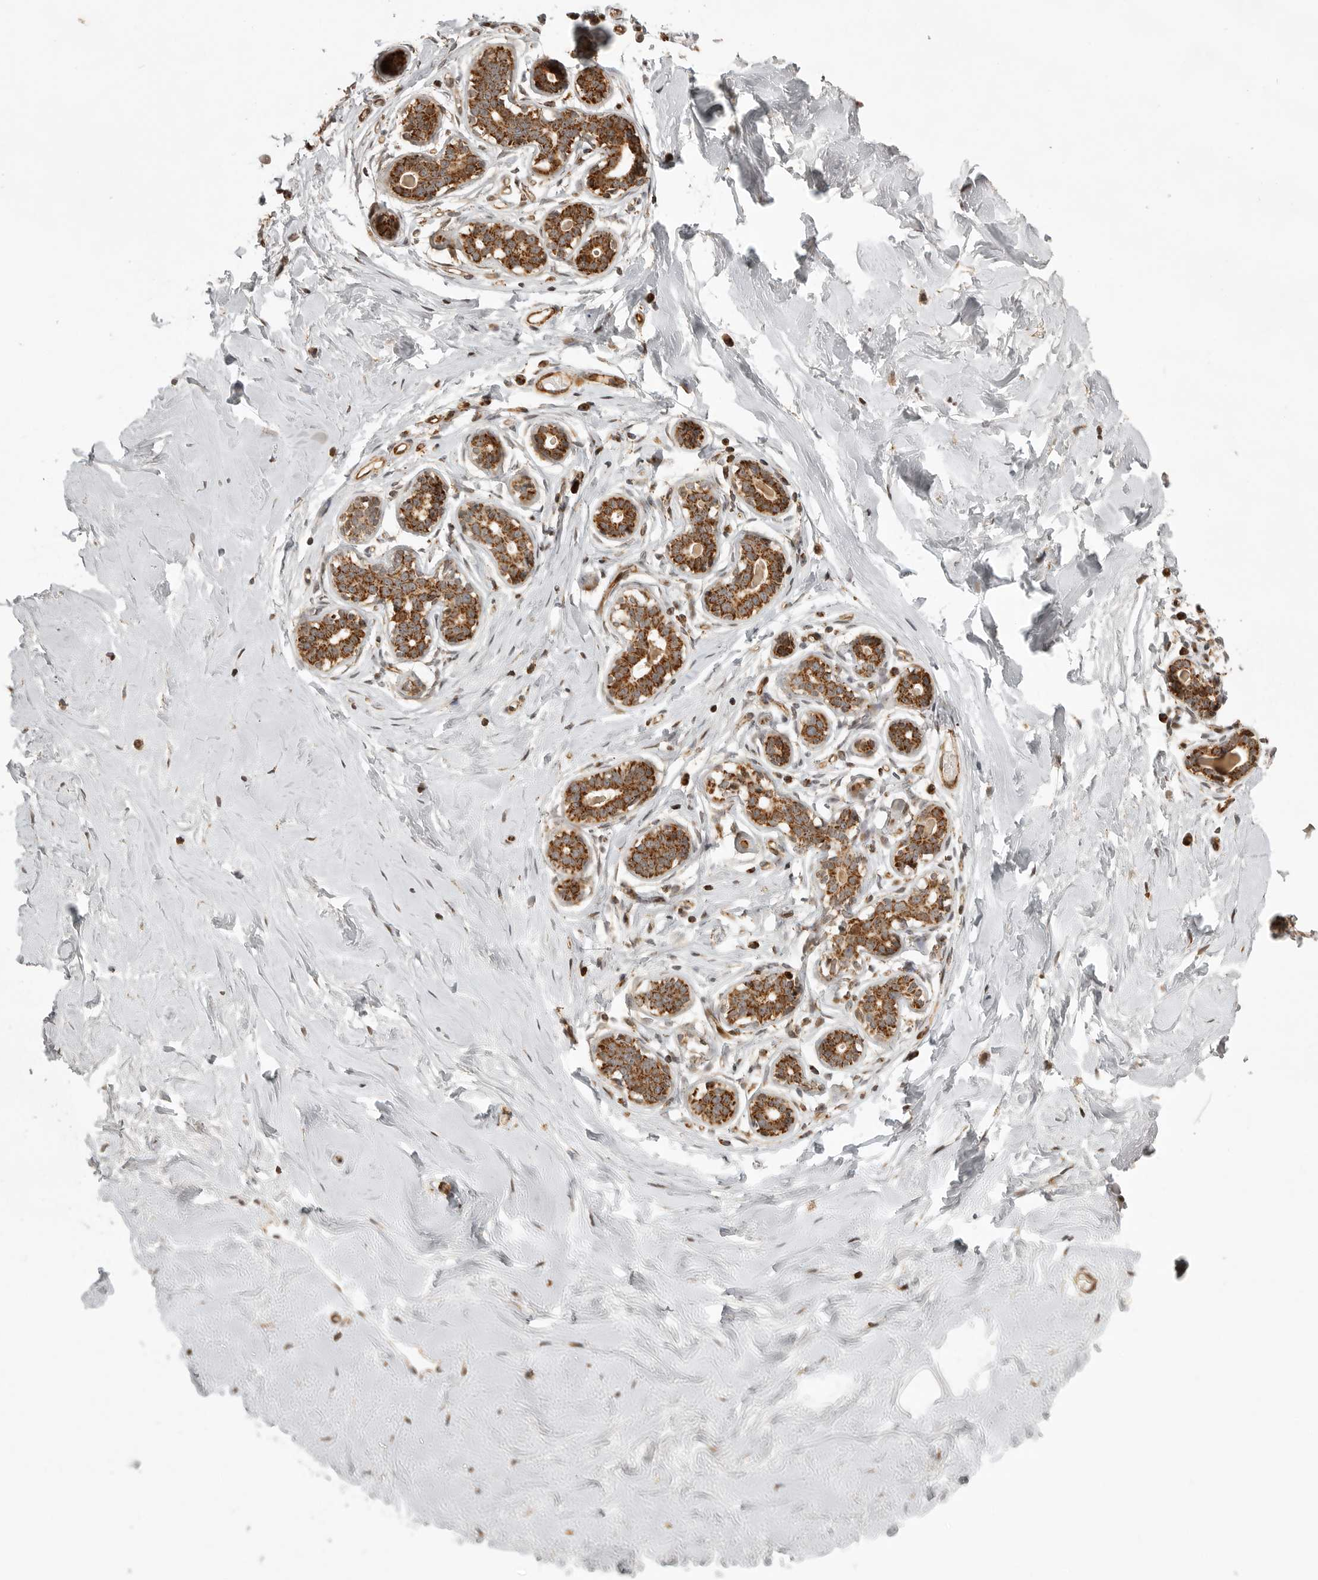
{"staining": {"intensity": "strong", "quantity": "25%-75%", "location": "cytoplasmic/membranous"}, "tissue": "breast", "cell_type": "Adipocytes", "image_type": "normal", "snomed": [{"axis": "morphology", "description": "Normal tissue, NOS"}, {"axis": "morphology", "description": "Adenoma, NOS"}, {"axis": "topography", "description": "Breast"}], "caption": "This is a micrograph of IHC staining of benign breast, which shows strong staining in the cytoplasmic/membranous of adipocytes.", "gene": "NARS2", "patient": {"sex": "female", "age": 23}}